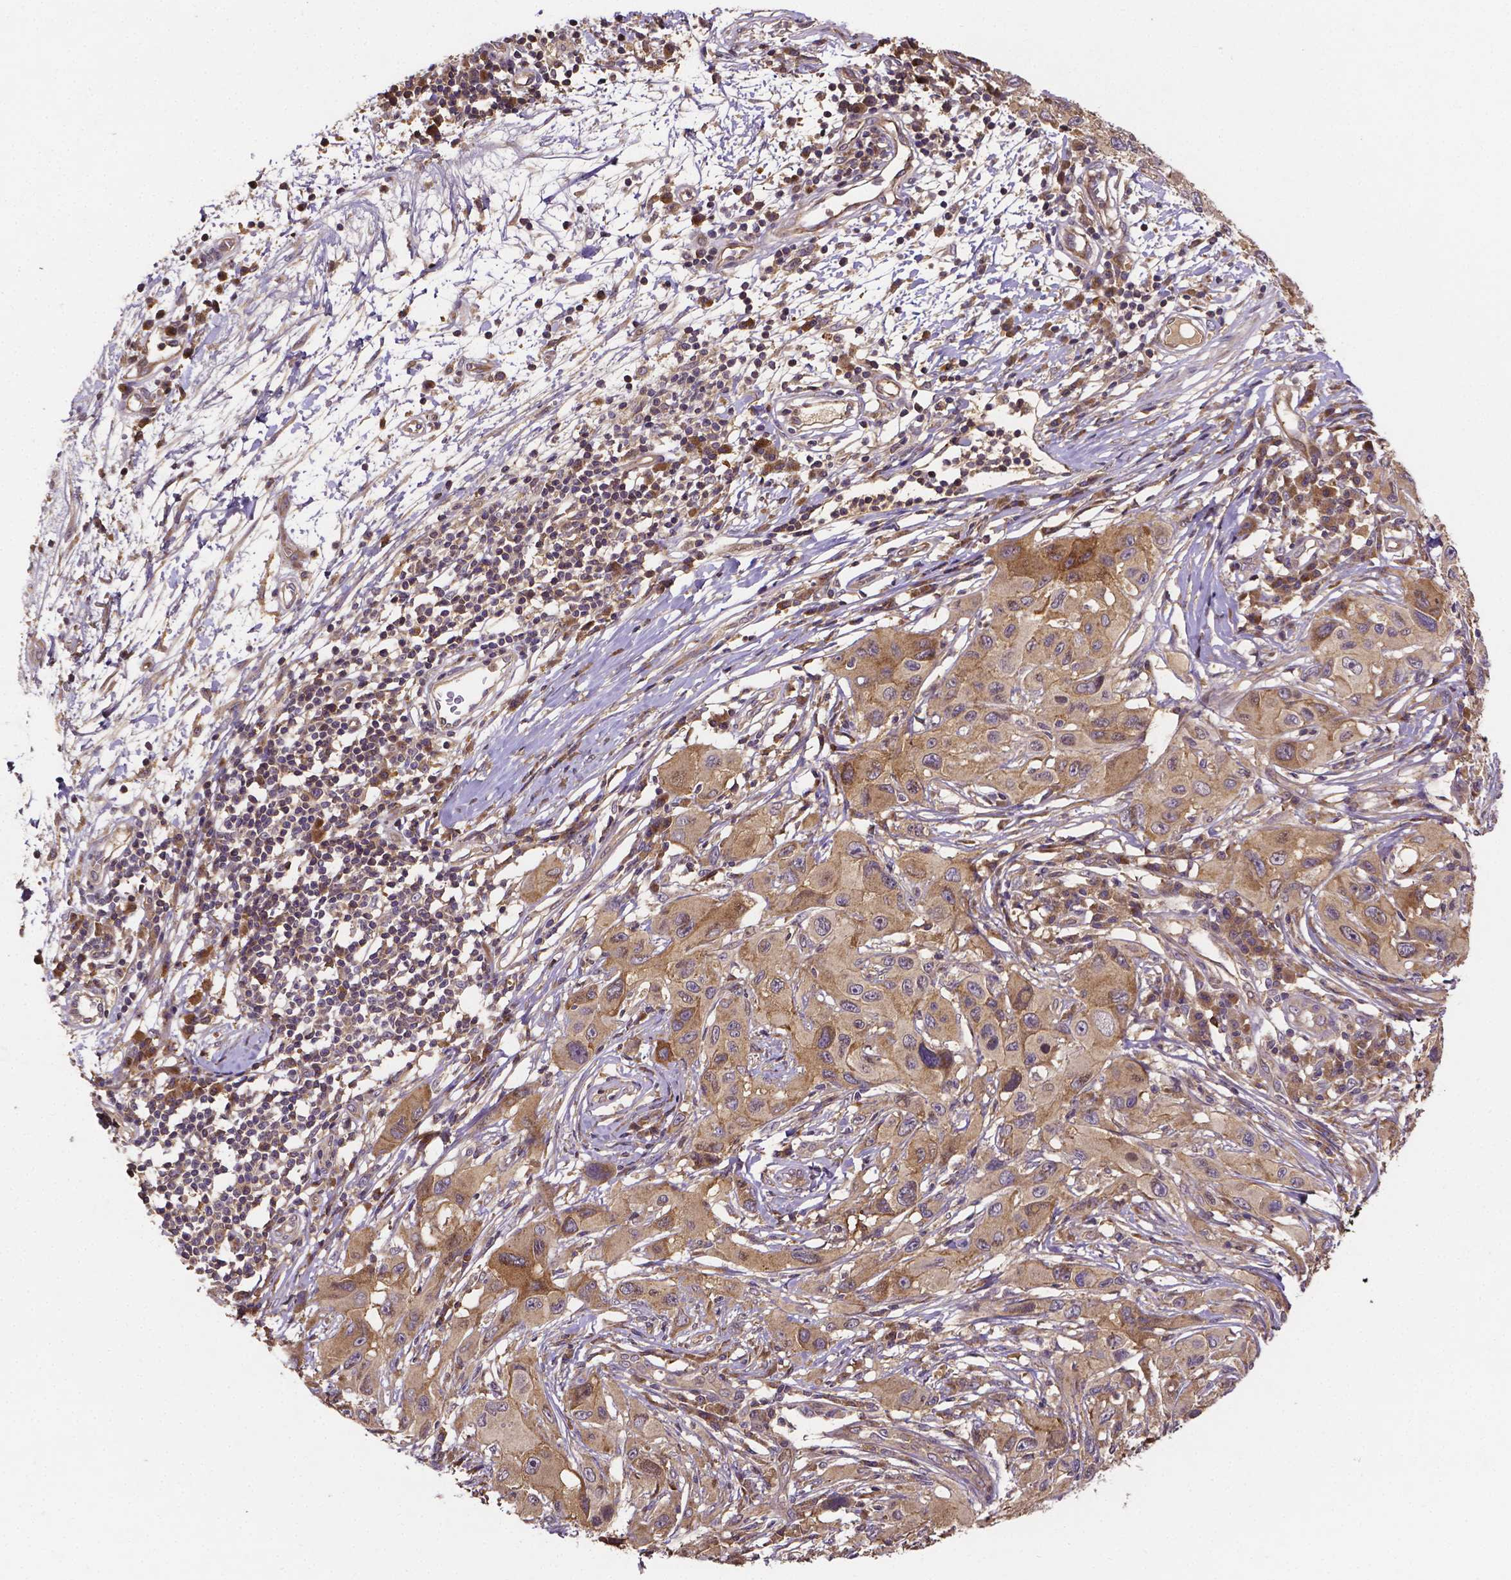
{"staining": {"intensity": "weak", "quantity": ">75%", "location": "cytoplasmic/membranous"}, "tissue": "melanoma", "cell_type": "Tumor cells", "image_type": "cancer", "snomed": [{"axis": "morphology", "description": "Malignant melanoma, NOS"}, {"axis": "topography", "description": "Skin"}], "caption": "High-power microscopy captured an immunohistochemistry image of malignant melanoma, revealing weak cytoplasmic/membranous positivity in about >75% of tumor cells. Using DAB (brown) and hematoxylin (blue) stains, captured at high magnification using brightfield microscopy.", "gene": "RNF123", "patient": {"sex": "male", "age": 53}}